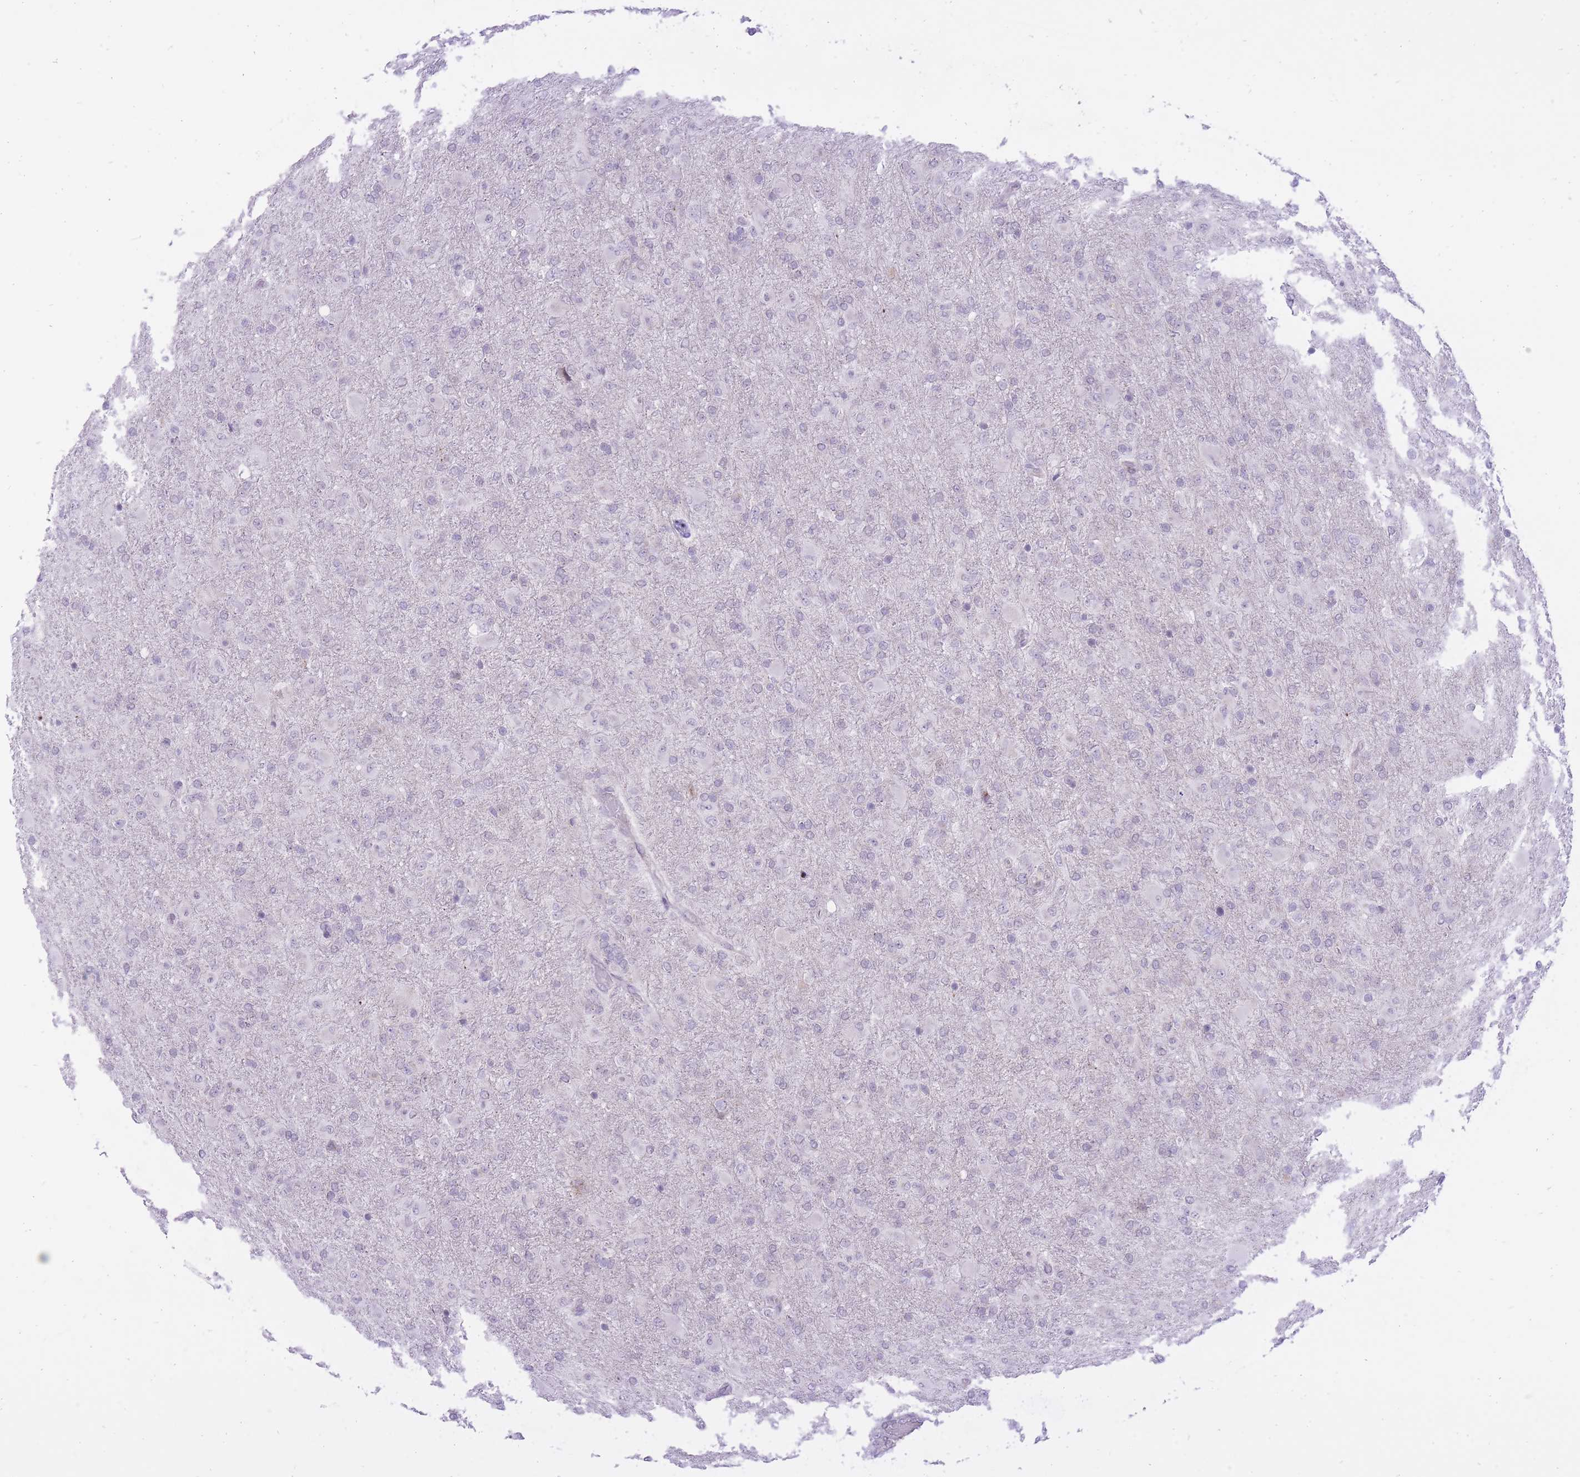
{"staining": {"intensity": "negative", "quantity": "none", "location": "none"}, "tissue": "glioma", "cell_type": "Tumor cells", "image_type": "cancer", "snomed": [{"axis": "morphology", "description": "Glioma, malignant, Low grade"}, {"axis": "topography", "description": "Brain"}], "caption": "Tumor cells are negative for brown protein staining in malignant low-grade glioma.", "gene": "DENND2D", "patient": {"sex": "male", "age": 65}}